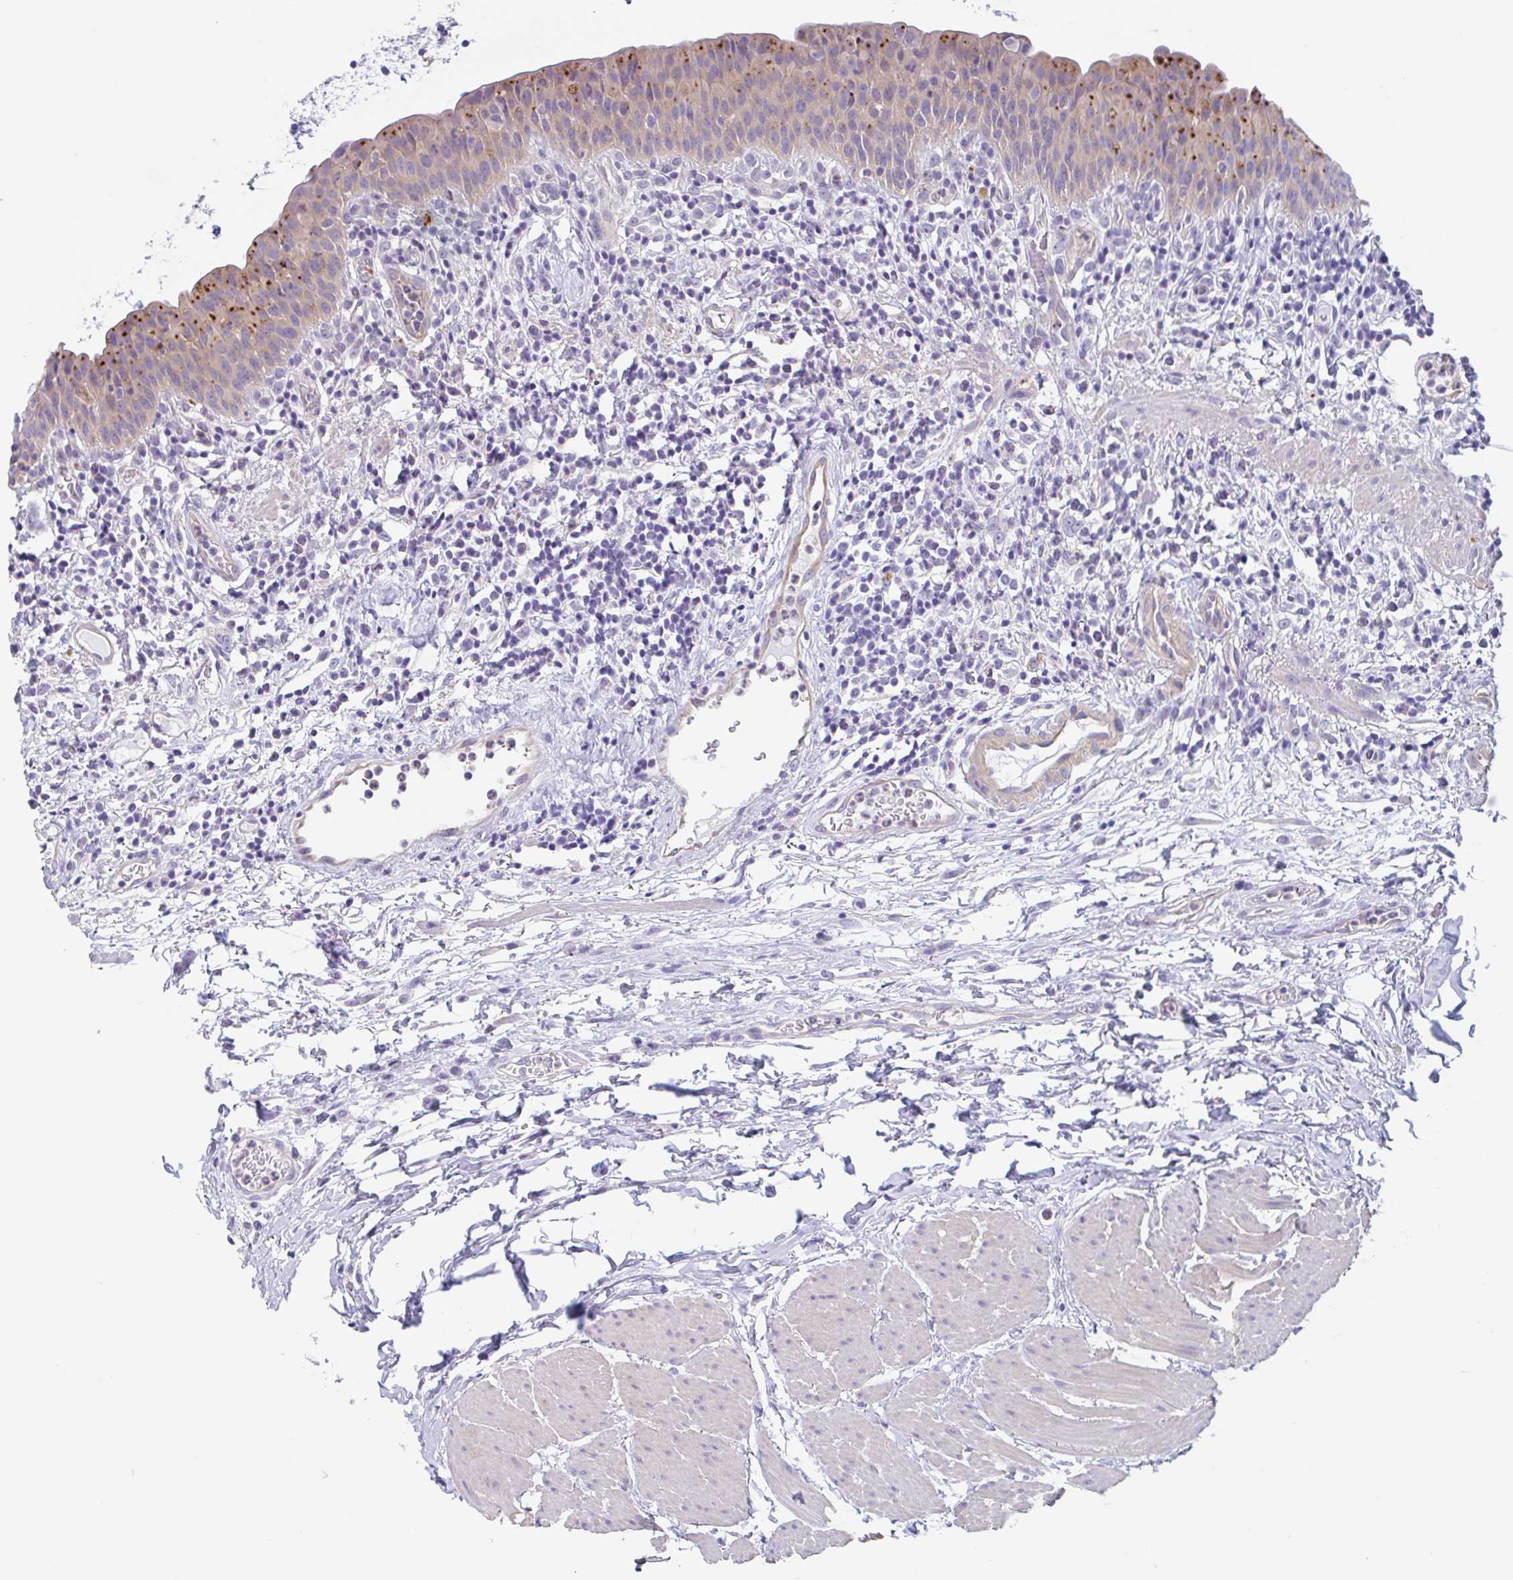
{"staining": {"intensity": "moderate", "quantity": "<25%", "location": "cytoplasmic/membranous"}, "tissue": "urinary bladder", "cell_type": "Urothelial cells", "image_type": "normal", "snomed": [{"axis": "morphology", "description": "Normal tissue, NOS"}, {"axis": "morphology", "description": "Inflammation, NOS"}, {"axis": "topography", "description": "Urinary bladder"}], "caption": "Urothelial cells reveal moderate cytoplasmic/membranous expression in approximately <25% of cells in benign urinary bladder. The staining is performed using DAB brown chromogen to label protein expression. The nuclei are counter-stained blue using hematoxylin.", "gene": "LENG9", "patient": {"sex": "male", "age": 57}}